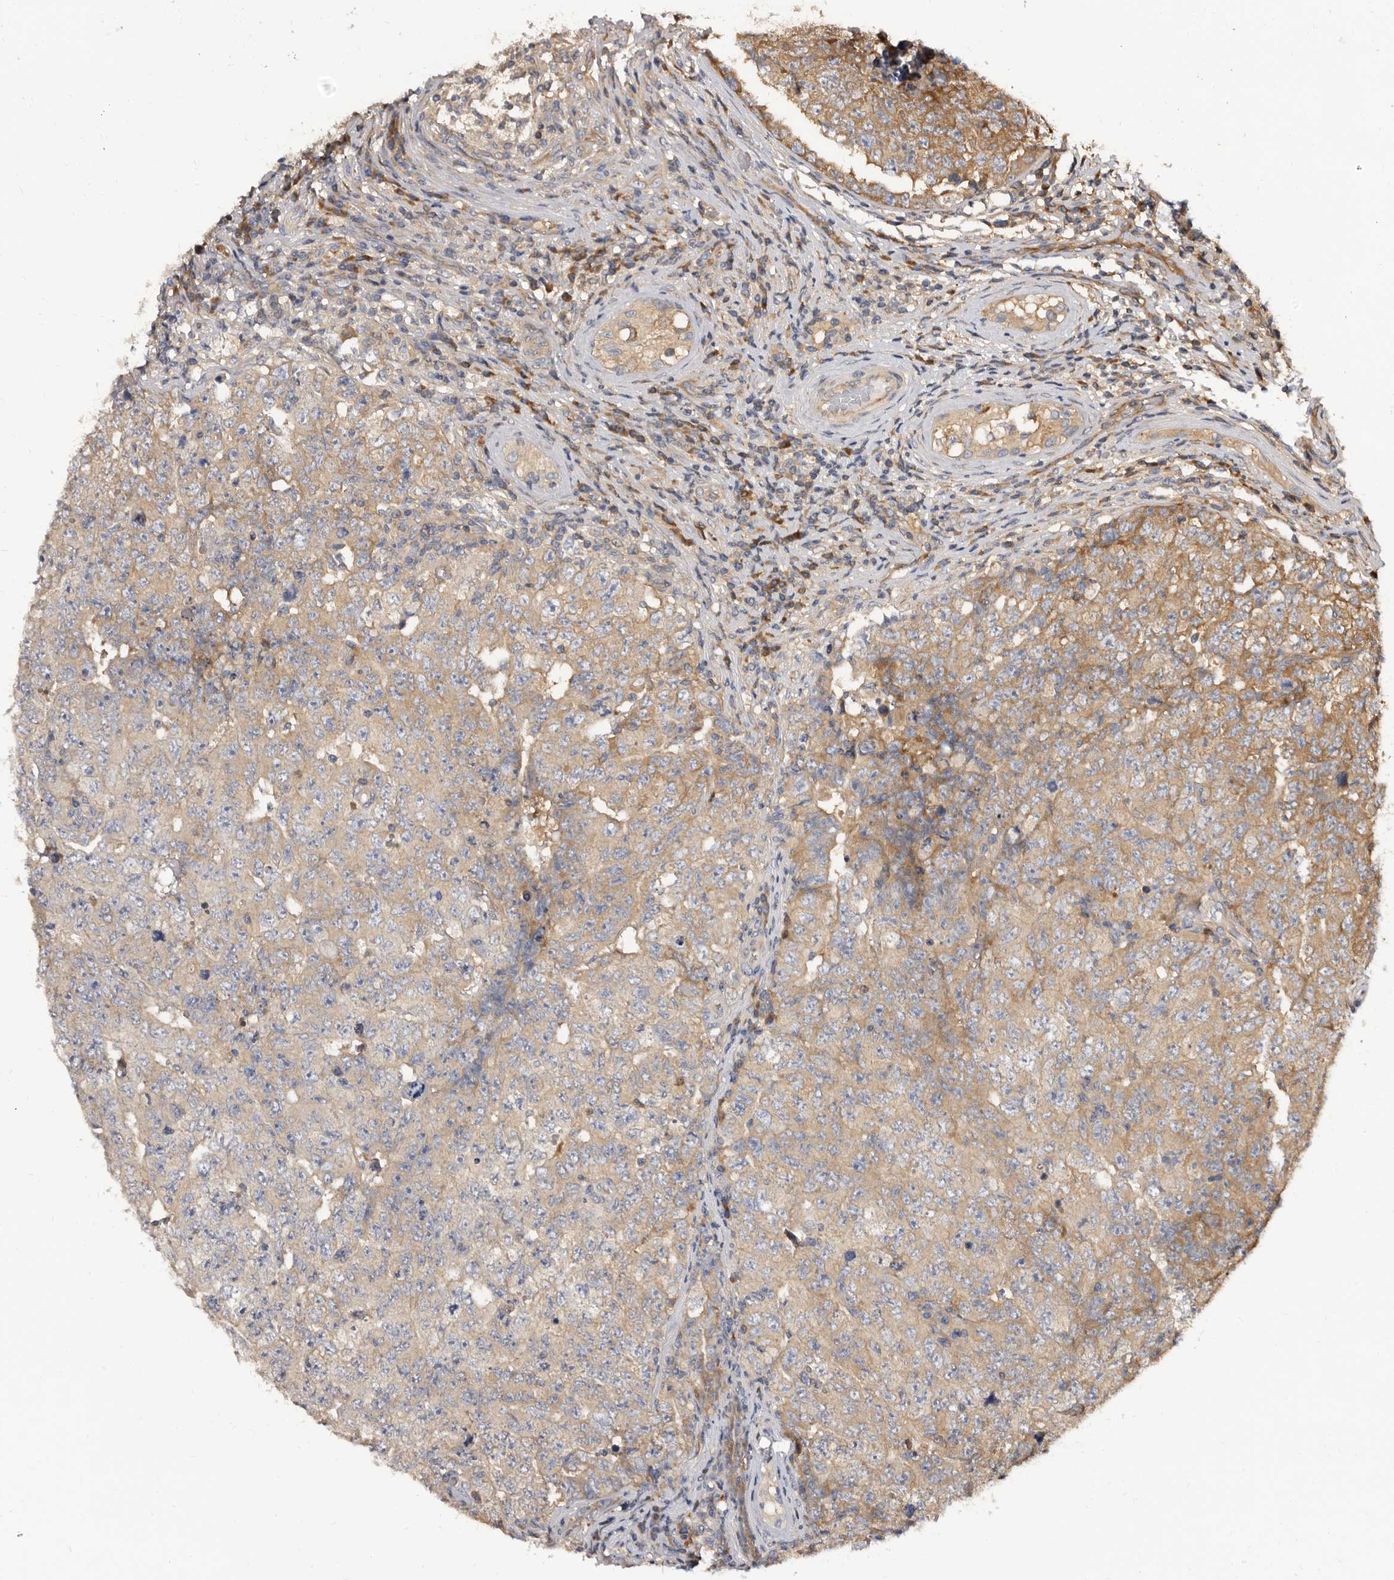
{"staining": {"intensity": "moderate", "quantity": "25%-75%", "location": "cytoplasmic/membranous"}, "tissue": "testis cancer", "cell_type": "Tumor cells", "image_type": "cancer", "snomed": [{"axis": "morphology", "description": "Carcinoma, Embryonal, NOS"}, {"axis": "topography", "description": "Testis"}], "caption": "A medium amount of moderate cytoplasmic/membranous staining is appreciated in about 25%-75% of tumor cells in testis cancer tissue.", "gene": "ADAMTS20", "patient": {"sex": "male", "age": 26}}